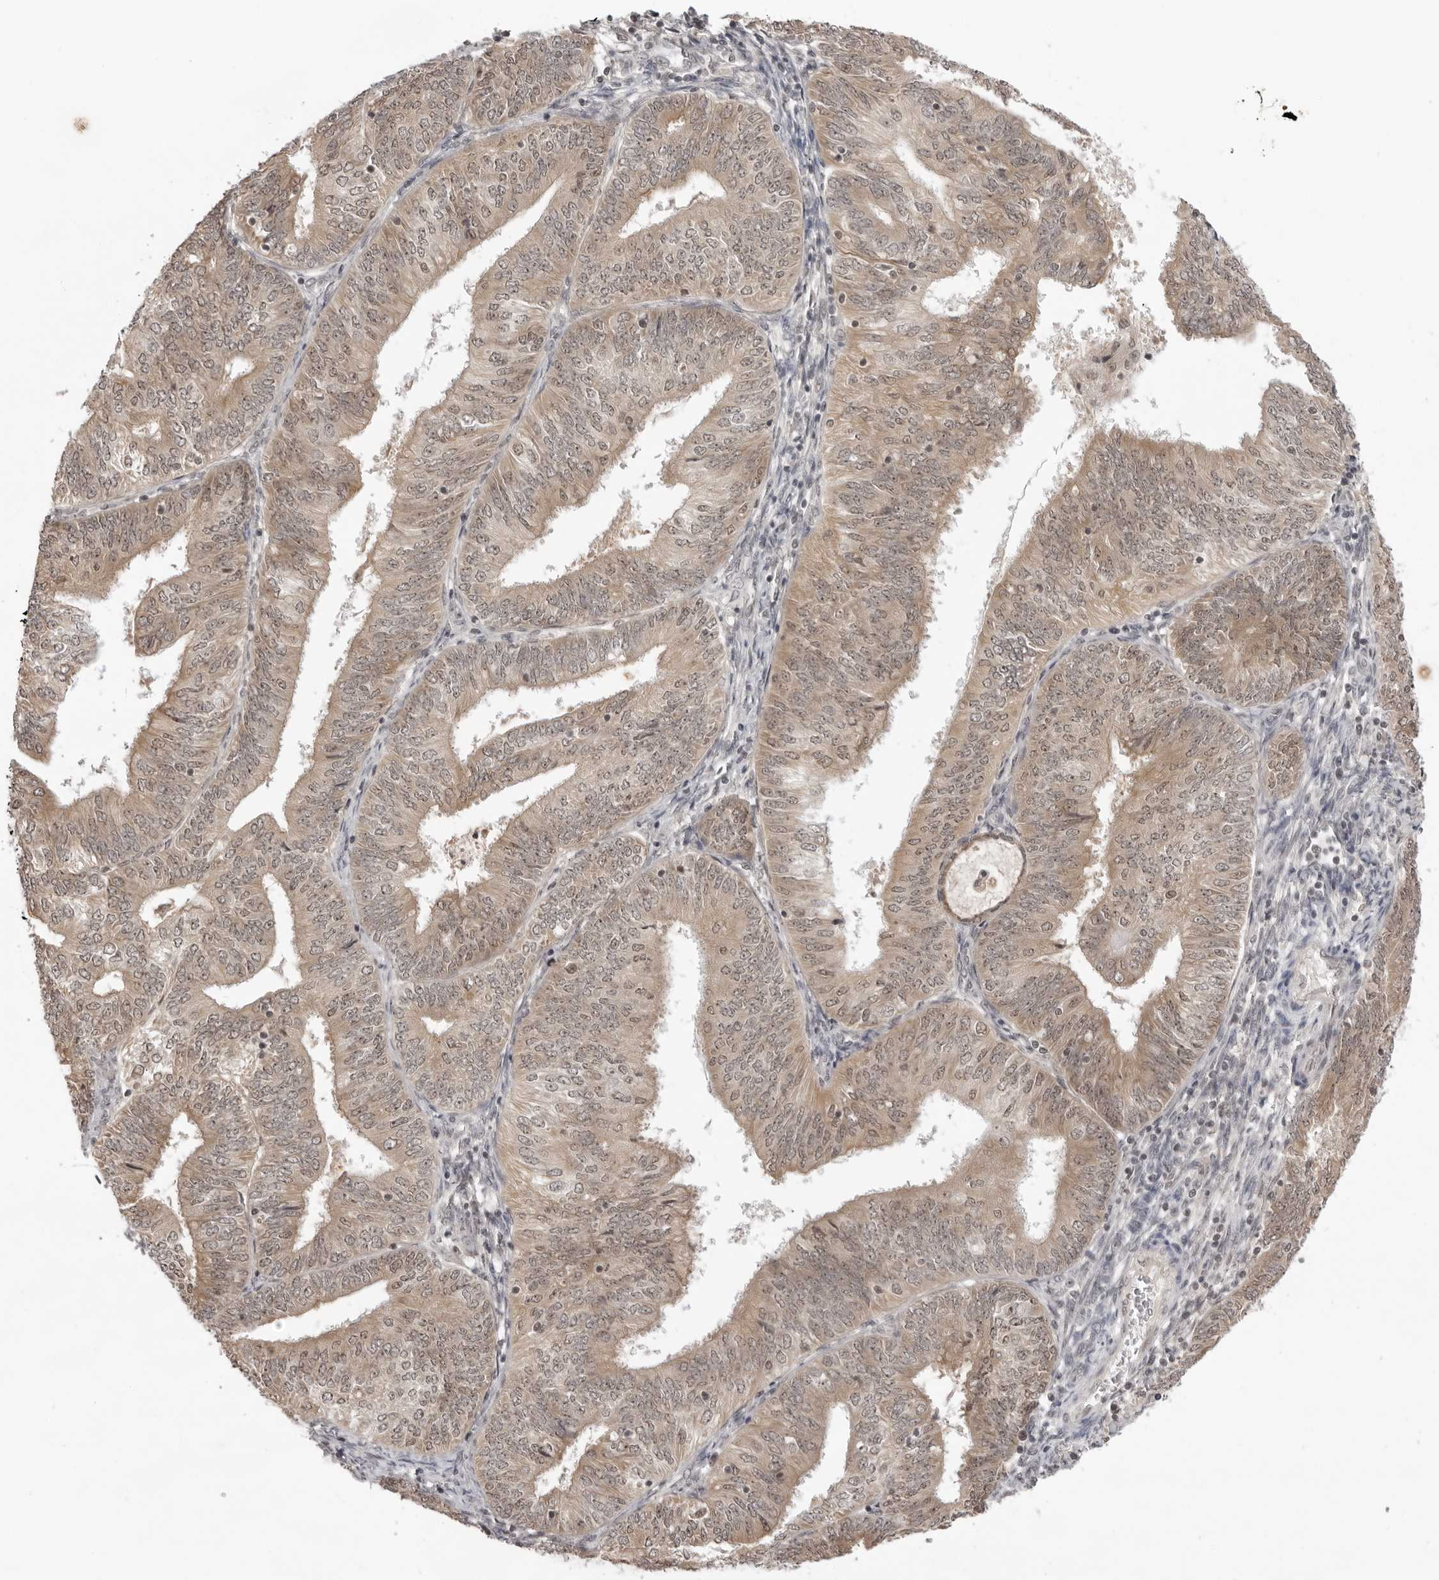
{"staining": {"intensity": "weak", "quantity": ">75%", "location": "cytoplasmic/membranous,nuclear"}, "tissue": "endometrial cancer", "cell_type": "Tumor cells", "image_type": "cancer", "snomed": [{"axis": "morphology", "description": "Adenocarcinoma, NOS"}, {"axis": "topography", "description": "Endometrium"}], "caption": "The immunohistochemical stain highlights weak cytoplasmic/membranous and nuclear expression in tumor cells of endometrial cancer tissue. The protein is shown in brown color, while the nuclei are stained blue.", "gene": "EXOSC10", "patient": {"sex": "female", "age": 58}}